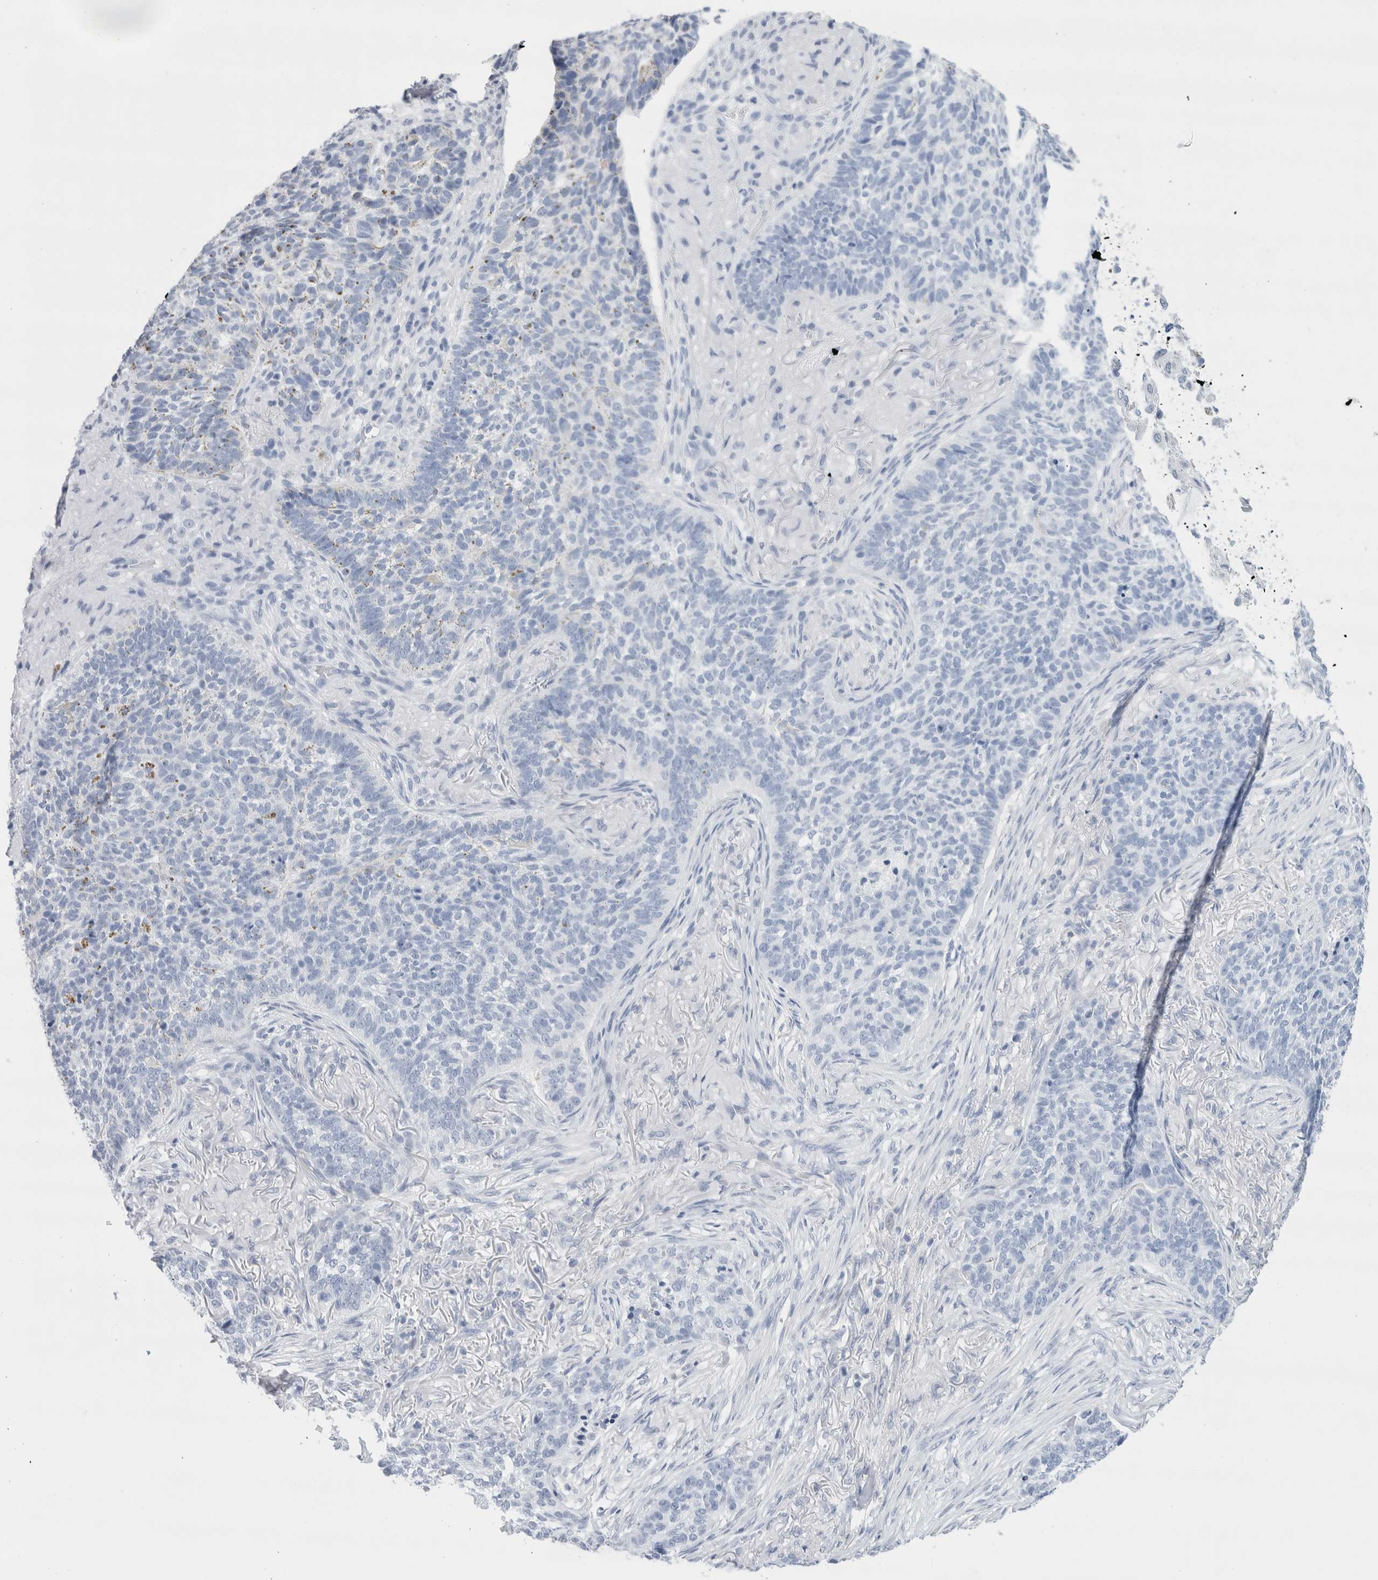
{"staining": {"intensity": "negative", "quantity": "none", "location": "none"}, "tissue": "skin cancer", "cell_type": "Tumor cells", "image_type": "cancer", "snomed": [{"axis": "morphology", "description": "Basal cell carcinoma"}, {"axis": "topography", "description": "Skin"}], "caption": "This is a image of IHC staining of skin basal cell carcinoma, which shows no expression in tumor cells. (DAB (3,3'-diaminobenzidine) immunohistochemistry (IHC) visualized using brightfield microscopy, high magnification).", "gene": "ECHDC2", "patient": {"sex": "male", "age": 85}}